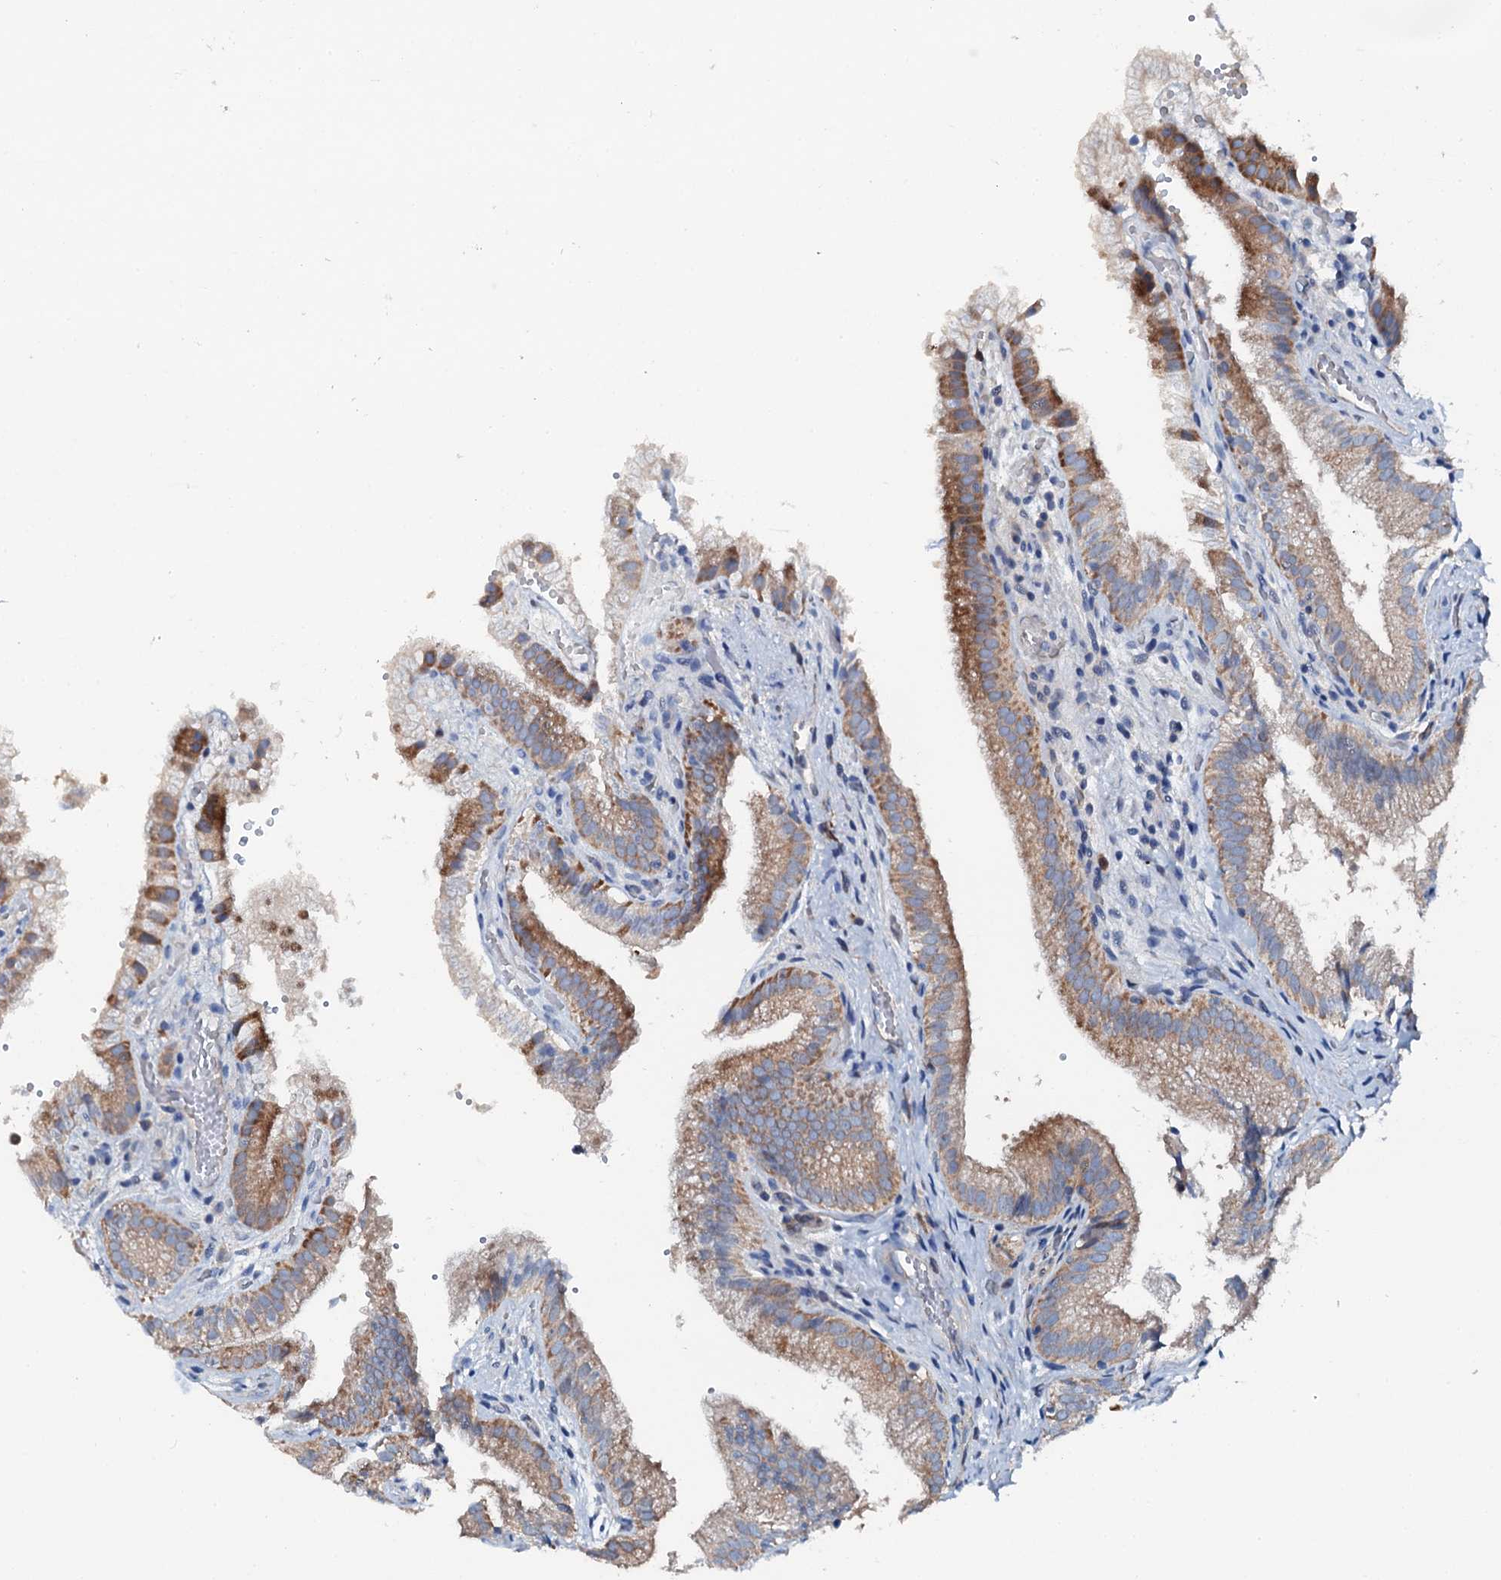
{"staining": {"intensity": "moderate", "quantity": ">75%", "location": "cytoplasmic/membranous"}, "tissue": "gallbladder", "cell_type": "Glandular cells", "image_type": "normal", "snomed": [{"axis": "morphology", "description": "Normal tissue, NOS"}, {"axis": "topography", "description": "Gallbladder"}], "caption": "Unremarkable gallbladder reveals moderate cytoplasmic/membranous positivity in about >75% of glandular cells, visualized by immunohistochemistry.", "gene": "GFOD2", "patient": {"sex": "female", "age": 30}}